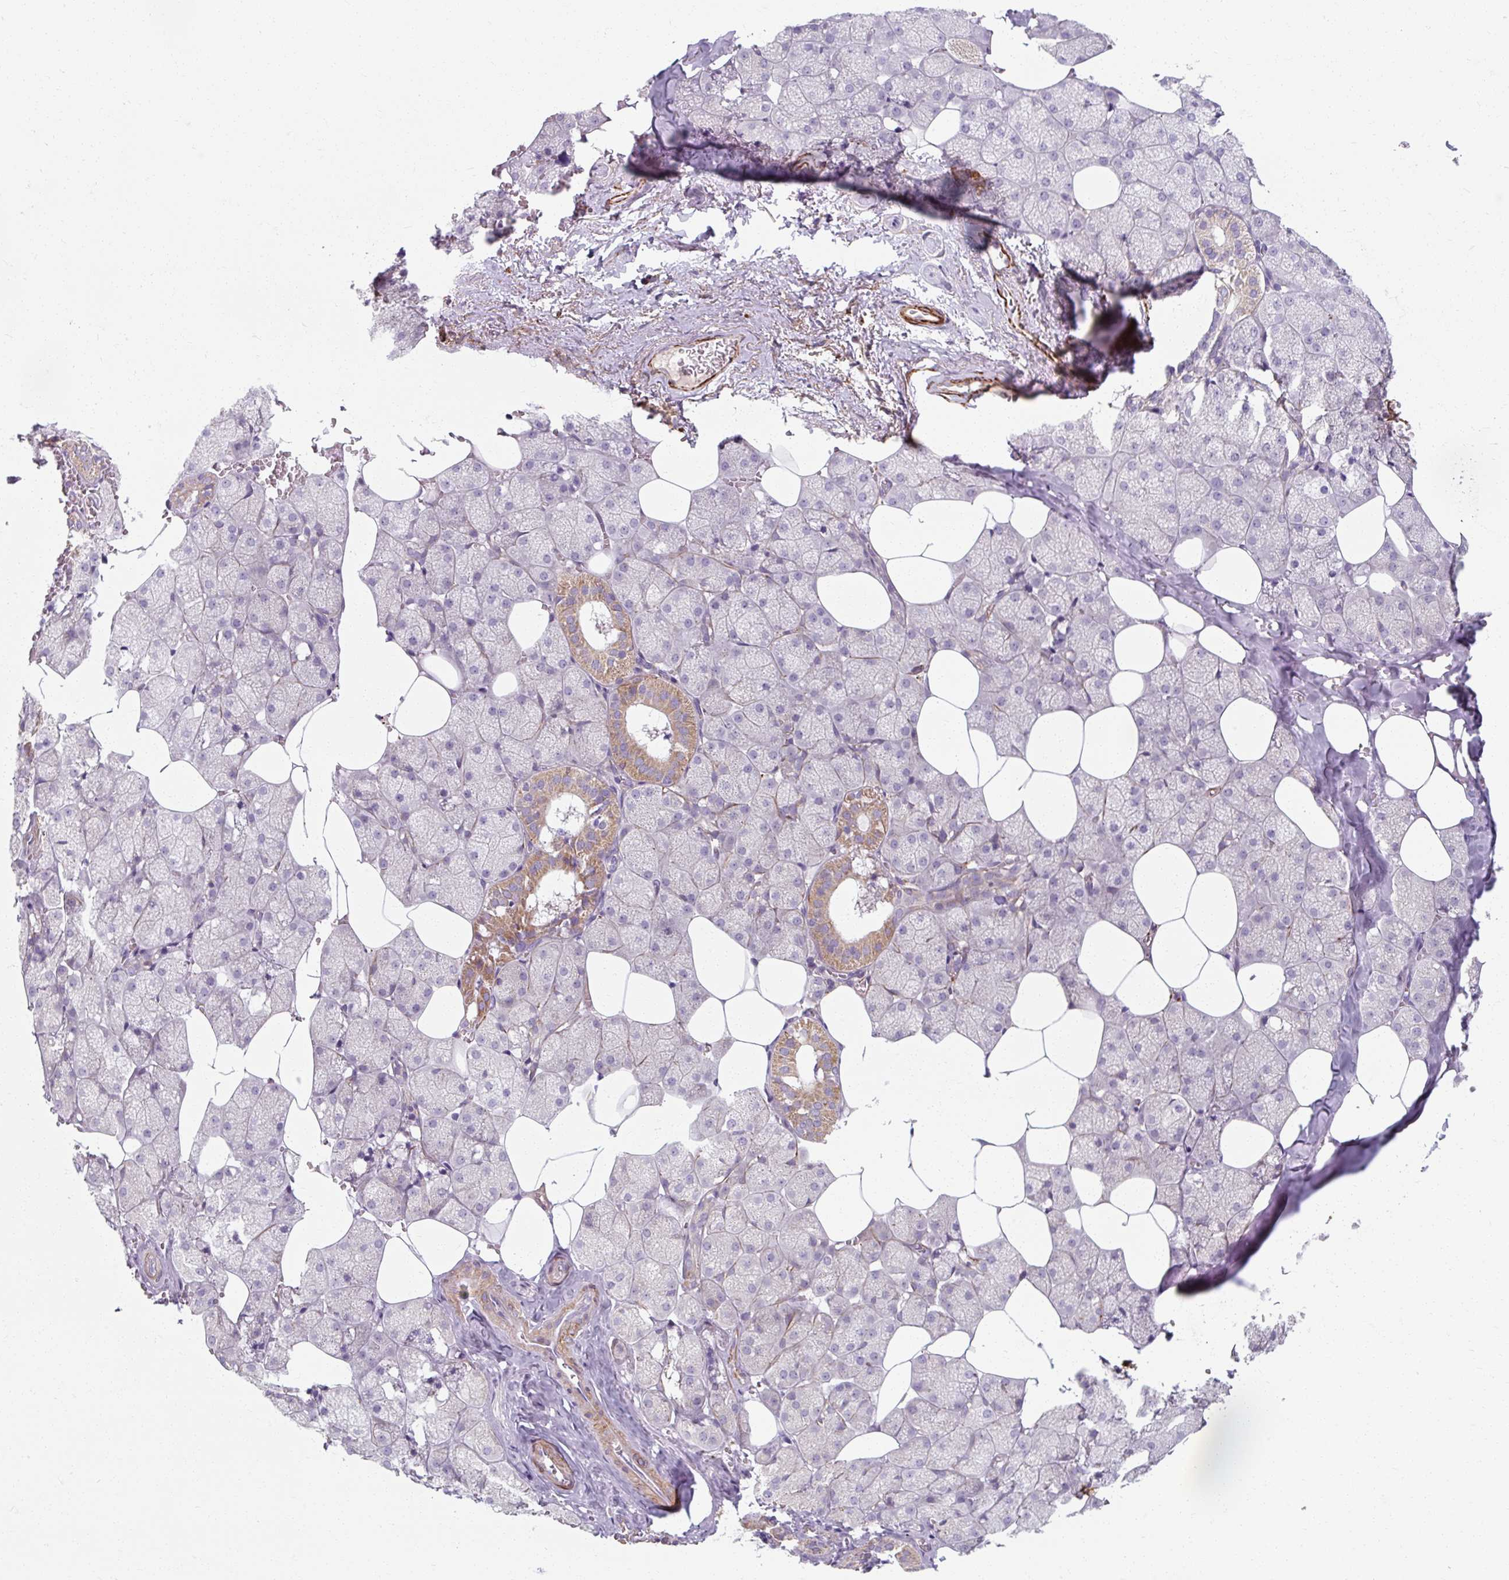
{"staining": {"intensity": "moderate", "quantity": "<25%", "location": "cytoplasmic/membranous"}, "tissue": "salivary gland", "cell_type": "Glandular cells", "image_type": "normal", "snomed": [{"axis": "morphology", "description": "Normal tissue, NOS"}, {"axis": "topography", "description": "Salivary gland"}, {"axis": "topography", "description": "Peripheral nerve tissue"}], "caption": "About <25% of glandular cells in unremarkable human salivary gland demonstrate moderate cytoplasmic/membranous protein expression as visualized by brown immunohistochemical staining.", "gene": "MRPS5", "patient": {"sex": "male", "age": 38}}